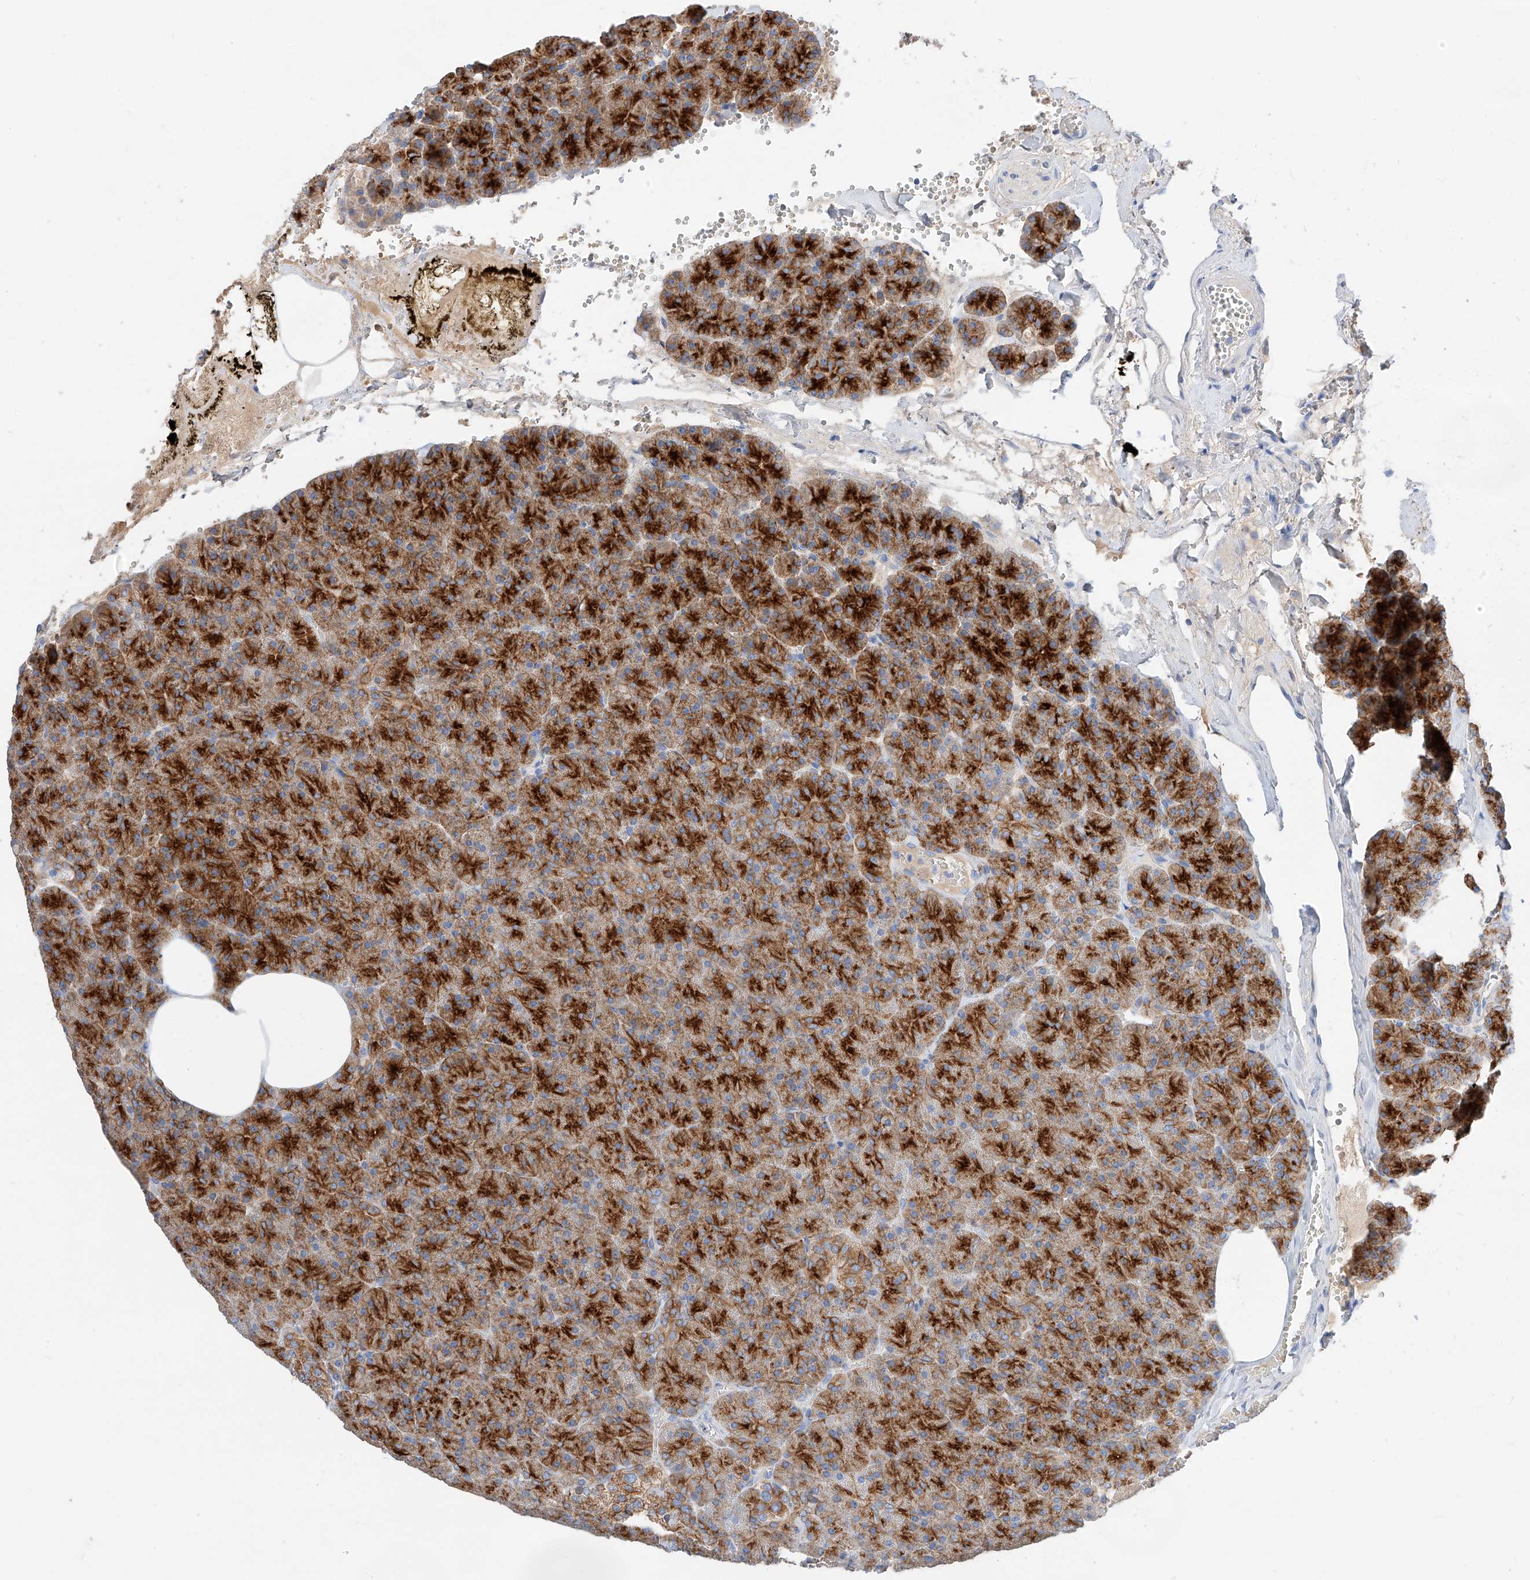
{"staining": {"intensity": "strong", "quantity": ">75%", "location": "cytoplasmic/membranous"}, "tissue": "pancreas", "cell_type": "Exocrine glandular cells", "image_type": "normal", "snomed": [{"axis": "morphology", "description": "Normal tissue, NOS"}, {"axis": "morphology", "description": "Carcinoid, malignant, NOS"}, {"axis": "topography", "description": "Pancreas"}], "caption": "Benign pancreas demonstrates strong cytoplasmic/membranous positivity in about >75% of exocrine glandular cells The staining is performed using DAB brown chromogen to label protein expression. The nuclei are counter-stained blue using hematoxylin..", "gene": "MAP7", "patient": {"sex": "female", "age": 35}}